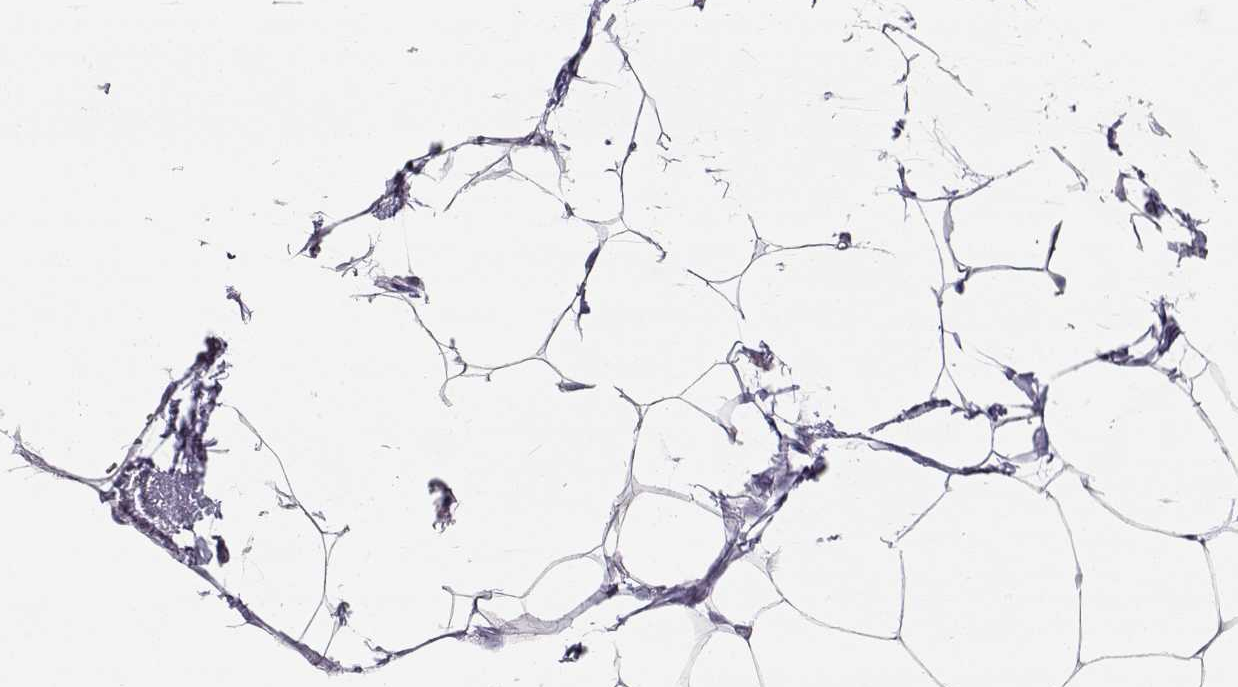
{"staining": {"intensity": "negative", "quantity": "none", "location": "none"}, "tissue": "adipose tissue", "cell_type": "Adipocytes", "image_type": "normal", "snomed": [{"axis": "morphology", "description": "Normal tissue, NOS"}, {"axis": "topography", "description": "Adipose tissue"}], "caption": "This is a image of IHC staining of normal adipose tissue, which shows no positivity in adipocytes.", "gene": "LEPR", "patient": {"sex": "male", "age": 57}}